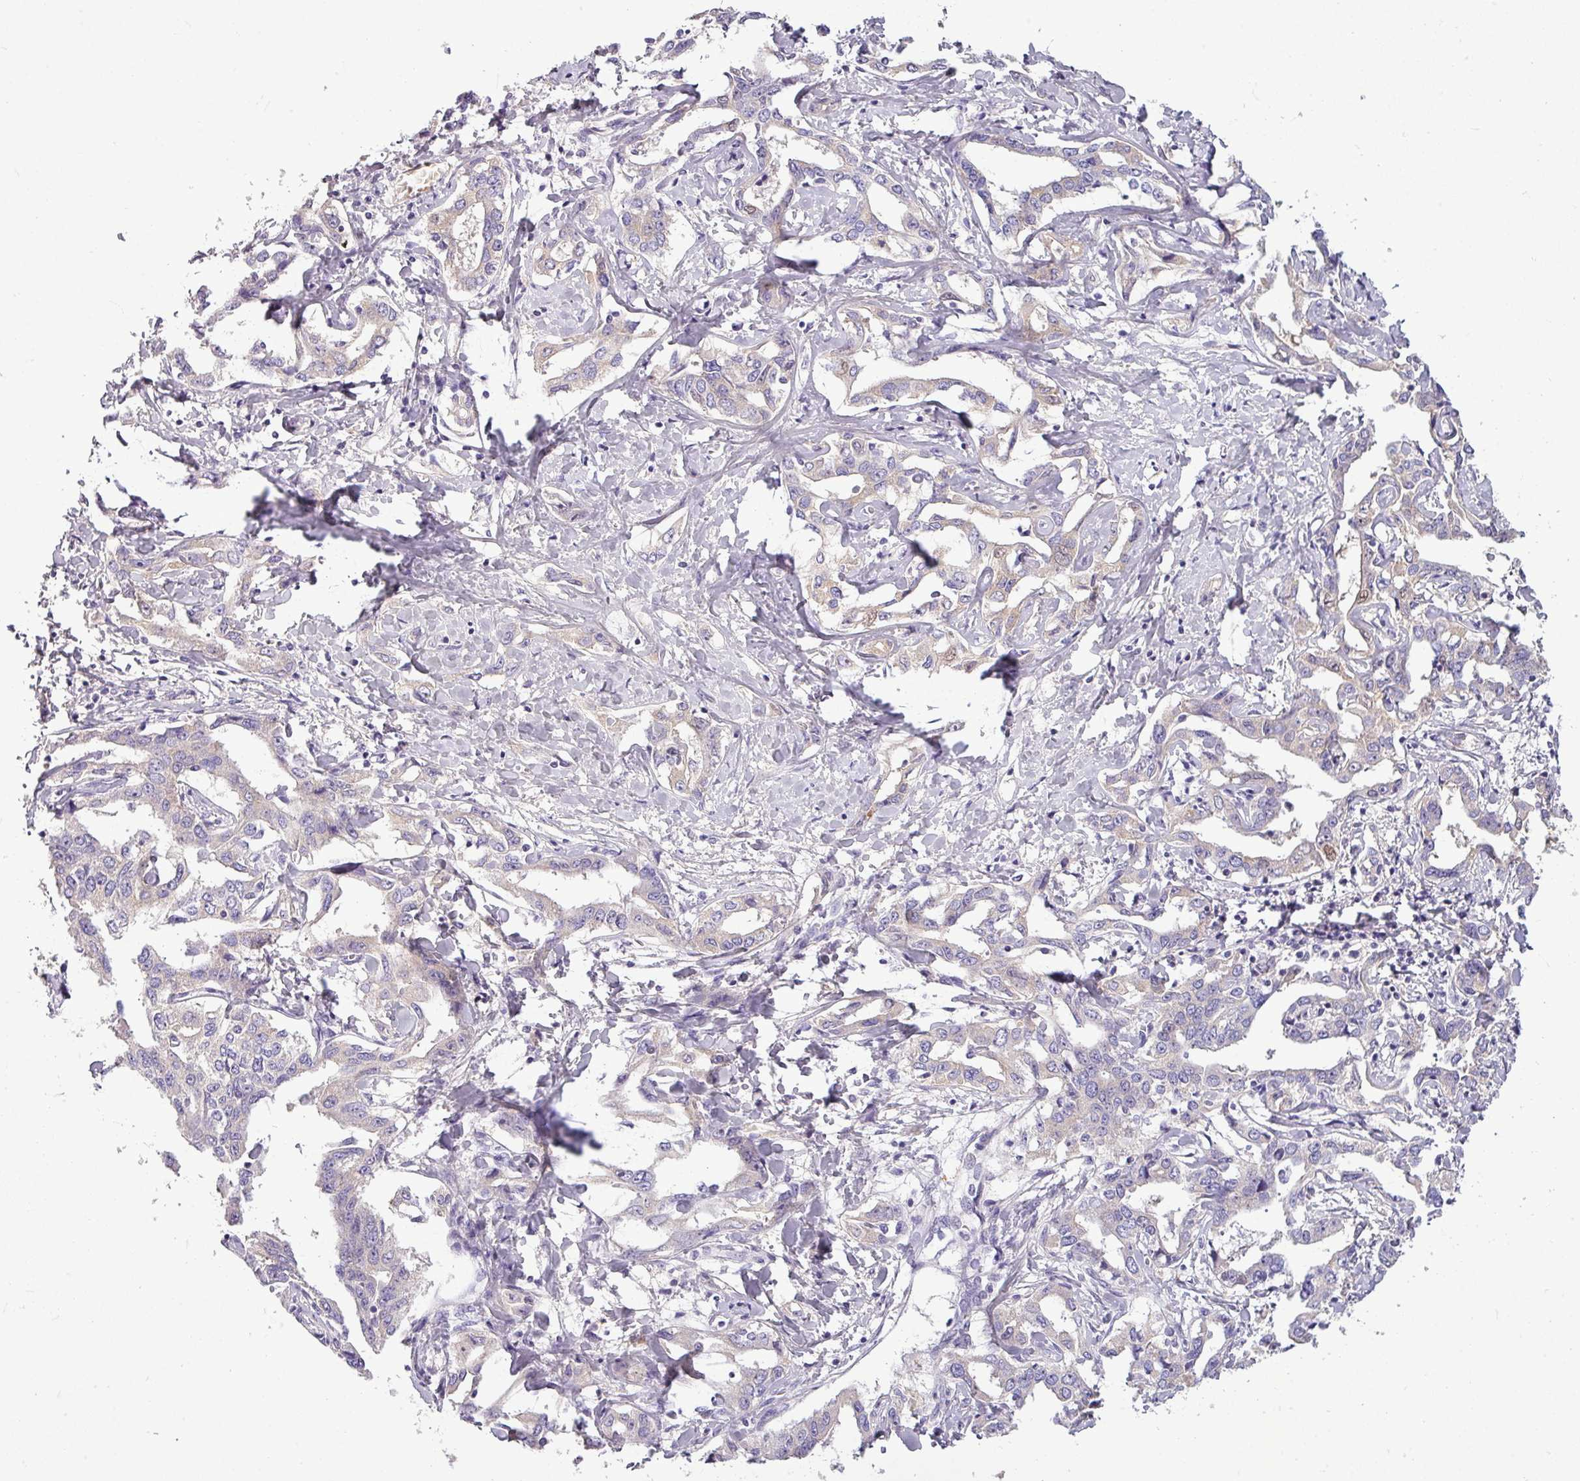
{"staining": {"intensity": "negative", "quantity": "none", "location": "none"}, "tissue": "liver cancer", "cell_type": "Tumor cells", "image_type": "cancer", "snomed": [{"axis": "morphology", "description": "Cholangiocarcinoma"}, {"axis": "topography", "description": "Liver"}], "caption": "Human cholangiocarcinoma (liver) stained for a protein using immunohistochemistry reveals no positivity in tumor cells.", "gene": "DNAAF9", "patient": {"sex": "male", "age": 59}}